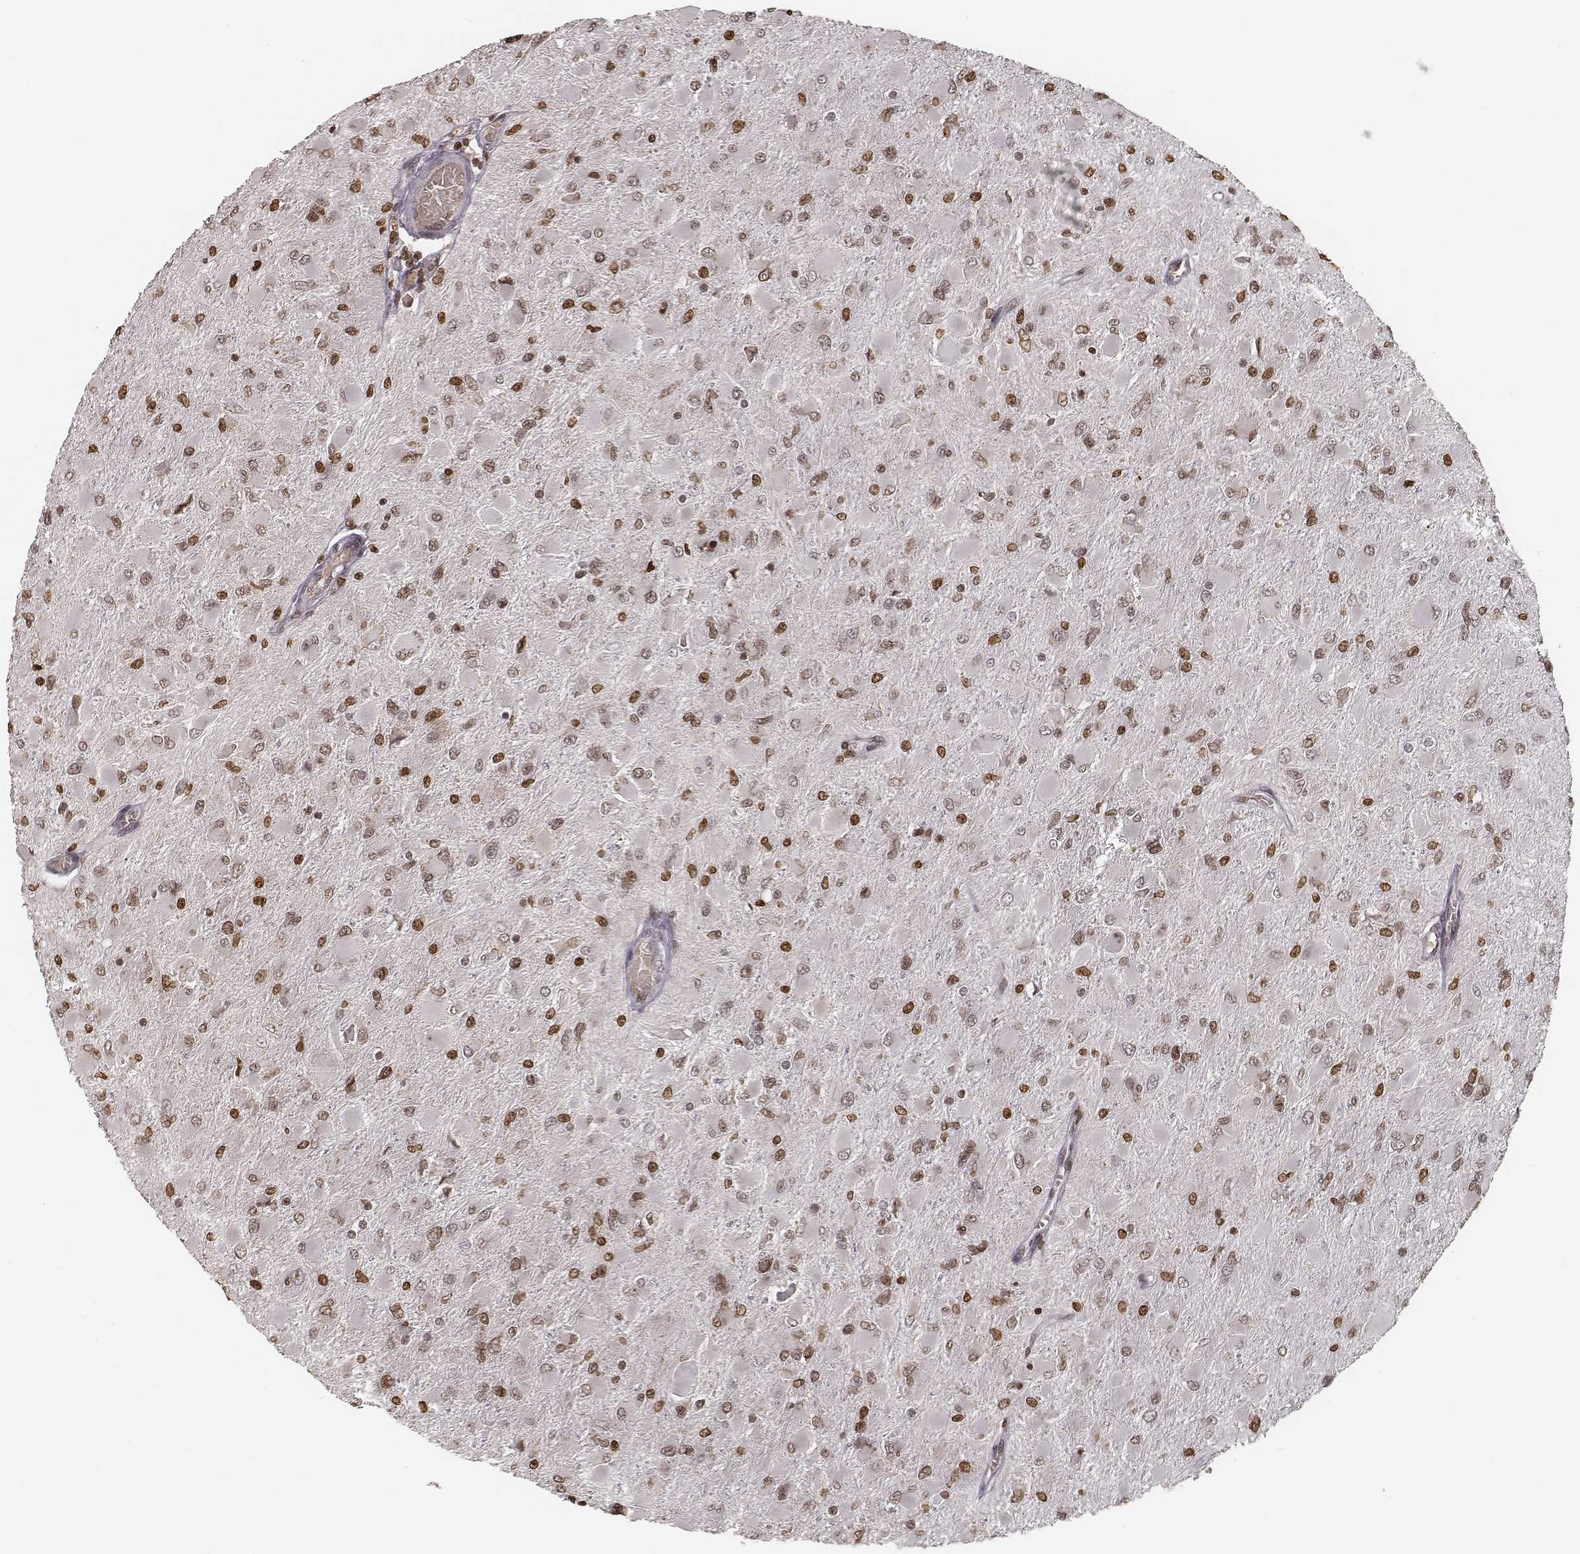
{"staining": {"intensity": "moderate", "quantity": "25%-75%", "location": "nuclear"}, "tissue": "glioma", "cell_type": "Tumor cells", "image_type": "cancer", "snomed": [{"axis": "morphology", "description": "Glioma, malignant, High grade"}, {"axis": "topography", "description": "Cerebral cortex"}], "caption": "The histopathology image displays immunohistochemical staining of malignant glioma (high-grade). There is moderate nuclear positivity is appreciated in about 25%-75% of tumor cells. (DAB (3,3'-diaminobenzidine) IHC with brightfield microscopy, high magnification).", "gene": "HMGA2", "patient": {"sex": "female", "age": 36}}